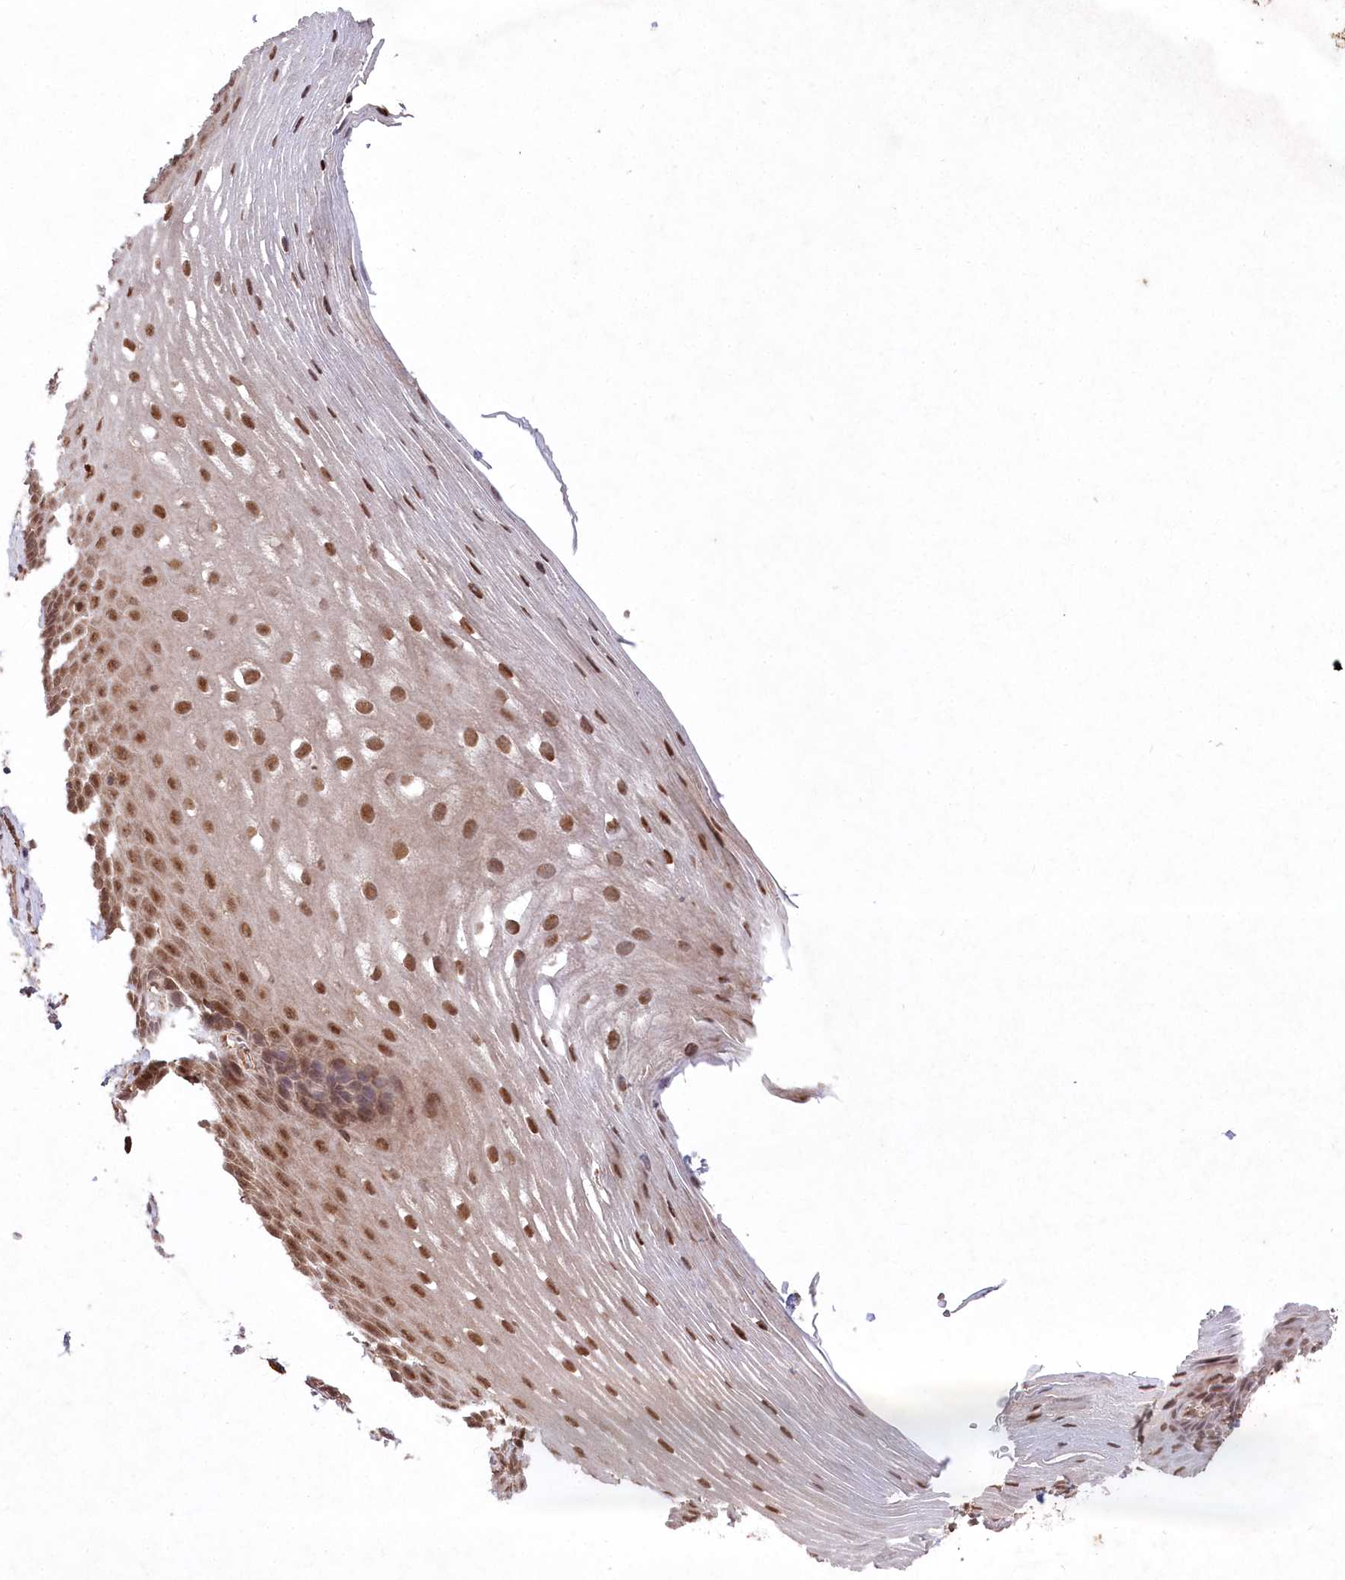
{"staining": {"intensity": "moderate", "quantity": ">75%", "location": "cytoplasmic/membranous,nuclear"}, "tissue": "esophagus", "cell_type": "Squamous epithelial cells", "image_type": "normal", "snomed": [{"axis": "morphology", "description": "Normal tissue, NOS"}, {"axis": "topography", "description": "Esophagus"}], "caption": "Immunohistochemical staining of normal esophagus exhibits moderate cytoplasmic/membranous,nuclear protein positivity in about >75% of squamous epithelial cells.", "gene": "PSMA1", "patient": {"sex": "male", "age": 62}}